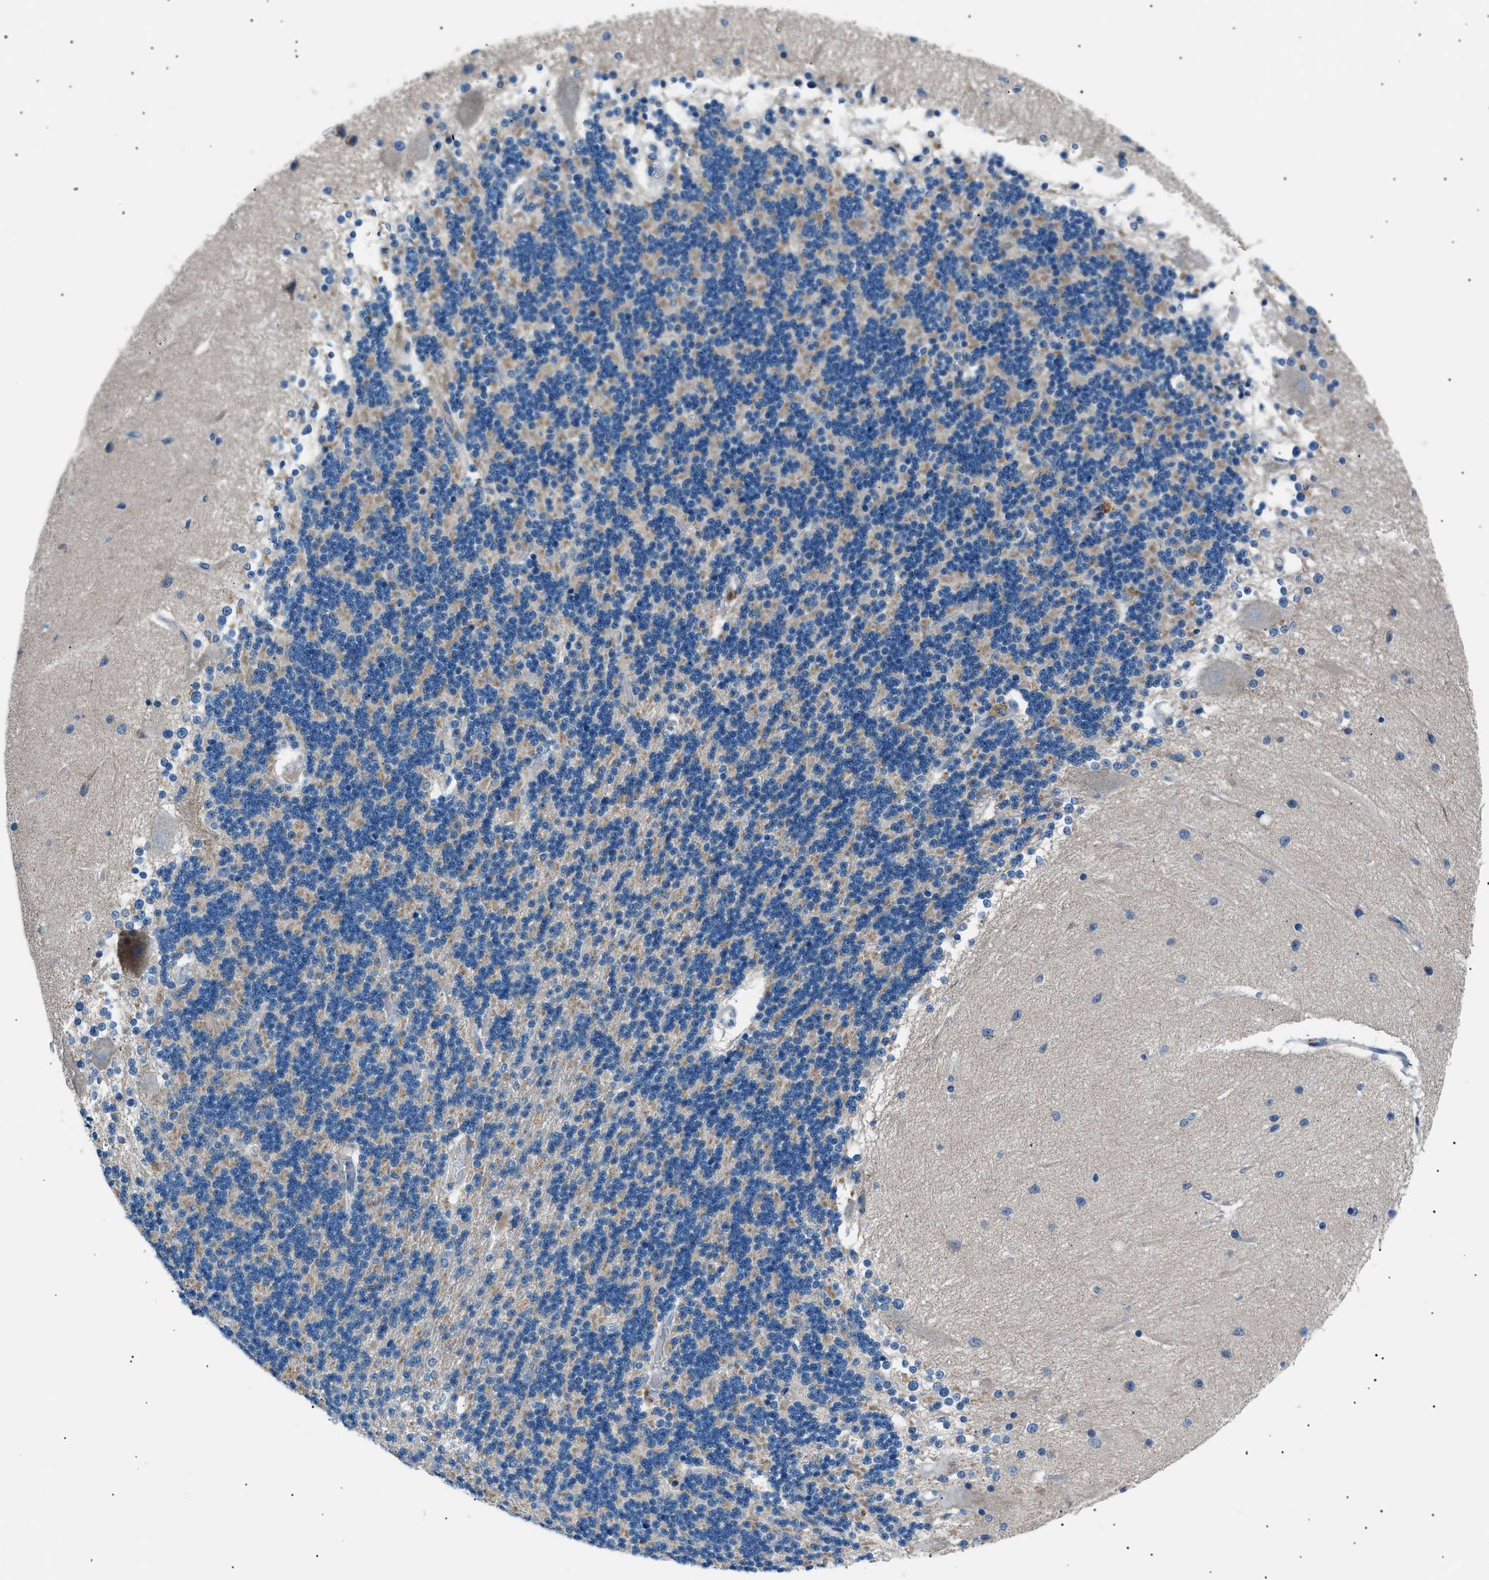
{"staining": {"intensity": "negative", "quantity": "none", "location": "none"}, "tissue": "cerebellum", "cell_type": "Cells in granular layer", "image_type": "normal", "snomed": [{"axis": "morphology", "description": "Normal tissue, NOS"}, {"axis": "topography", "description": "Cerebellum"}], "caption": "This photomicrograph is of benign cerebellum stained with immunohistochemistry (IHC) to label a protein in brown with the nuclei are counter-stained blue. There is no positivity in cells in granular layer.", "gene": "LRRC37B", "patient": {"sex": "female", "age": 54}}